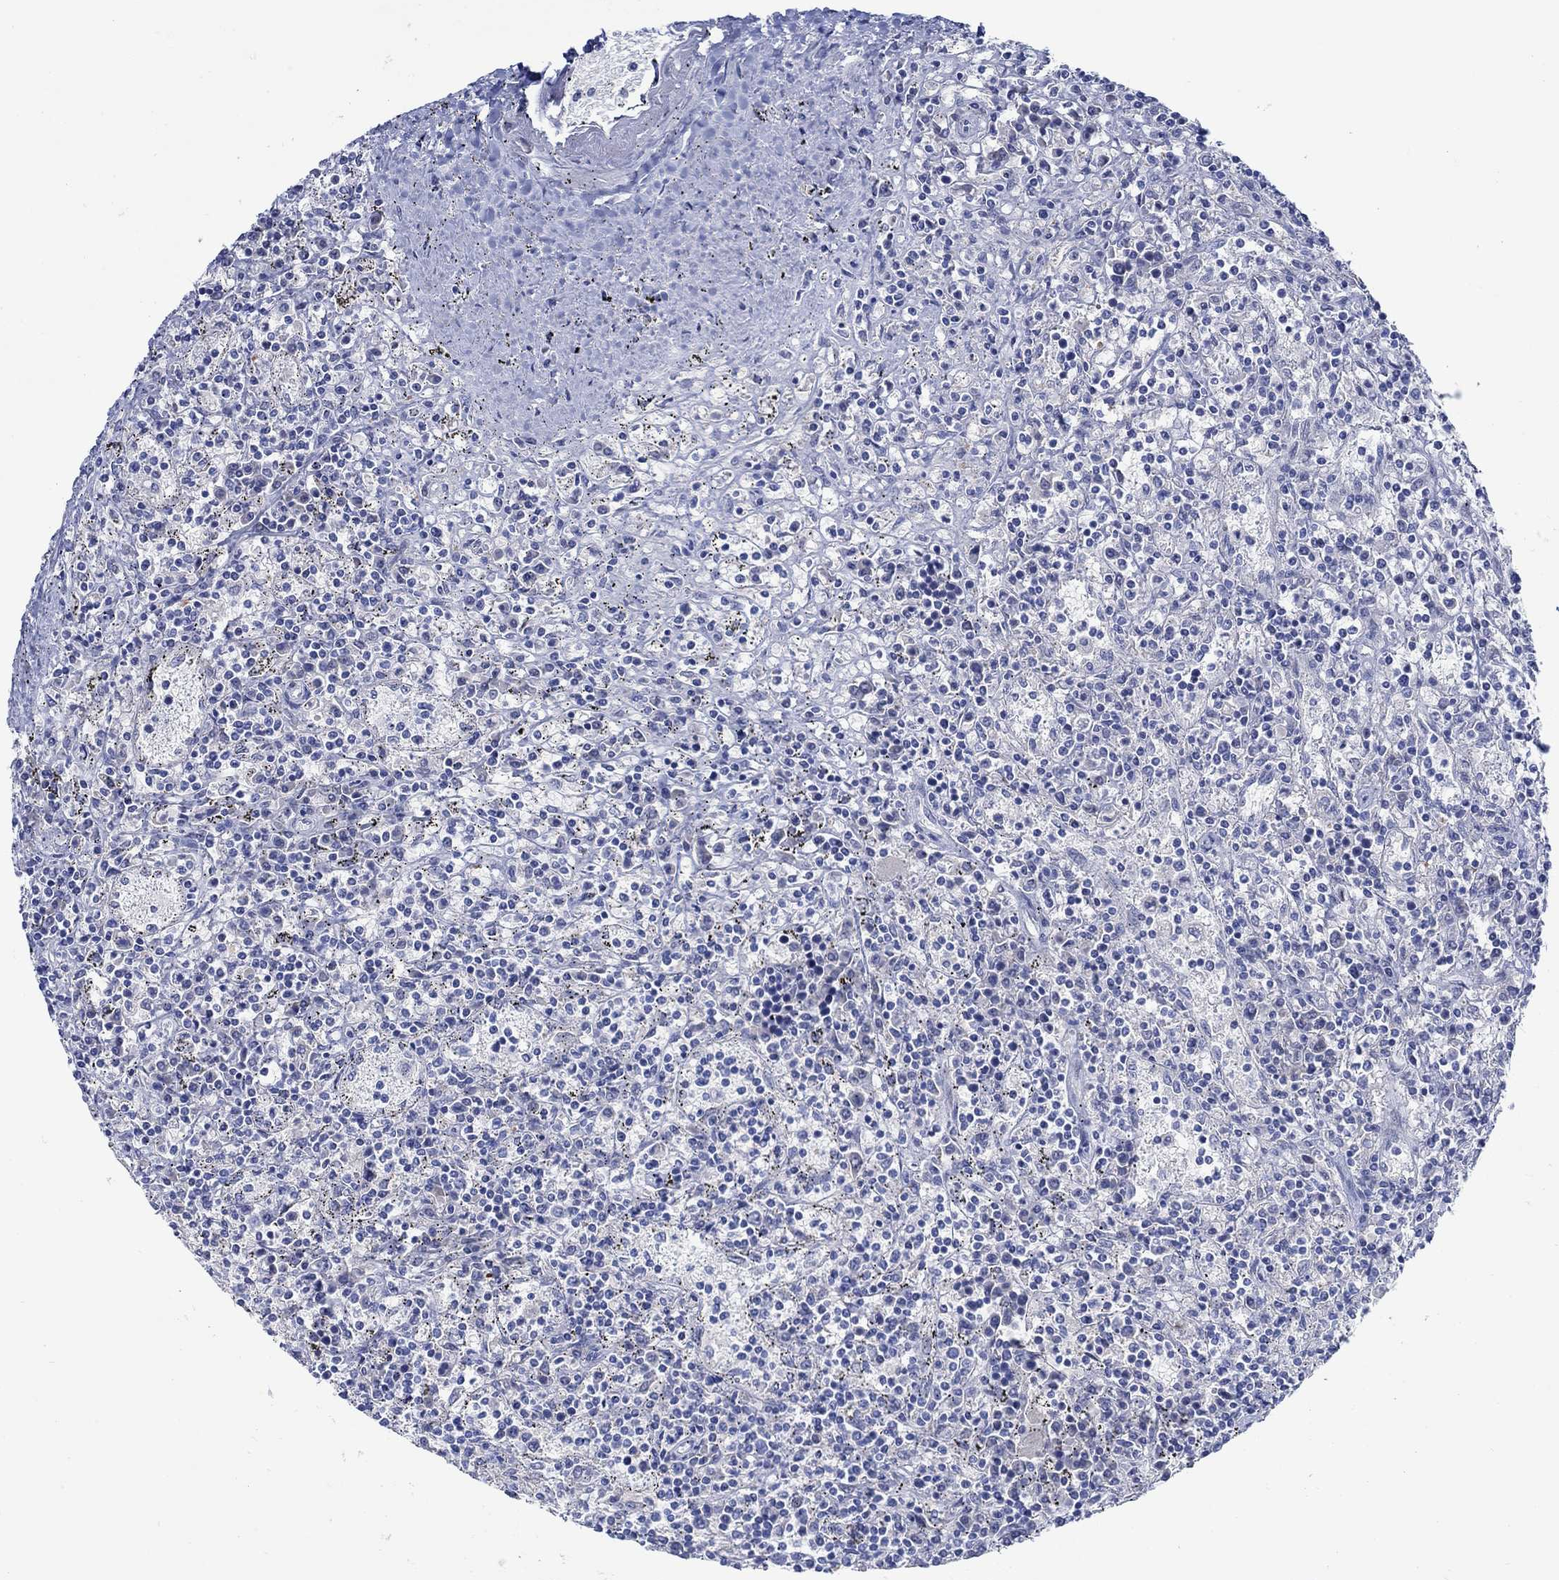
{"staining": {"intensity": "negative", "quantity": "none", "location": "none"}, "tissue": "lymphoma", "cell_type": "Tumor cells", "image_type": "cancer", "snomed": [{"axis": "morphology", "description": "Malignant lymphoma, non-Hodgkin's type, Low grade"}, {"axis": "topography", "description": "Spleen"}], "caption": "DAB (3,3'-diaminobenzidine) immunohistochemical staining of lymphoma displays no significant positivity in tumor cells.", "gene": "KSR2", "patient": {"sex": "male", "age": 62}}